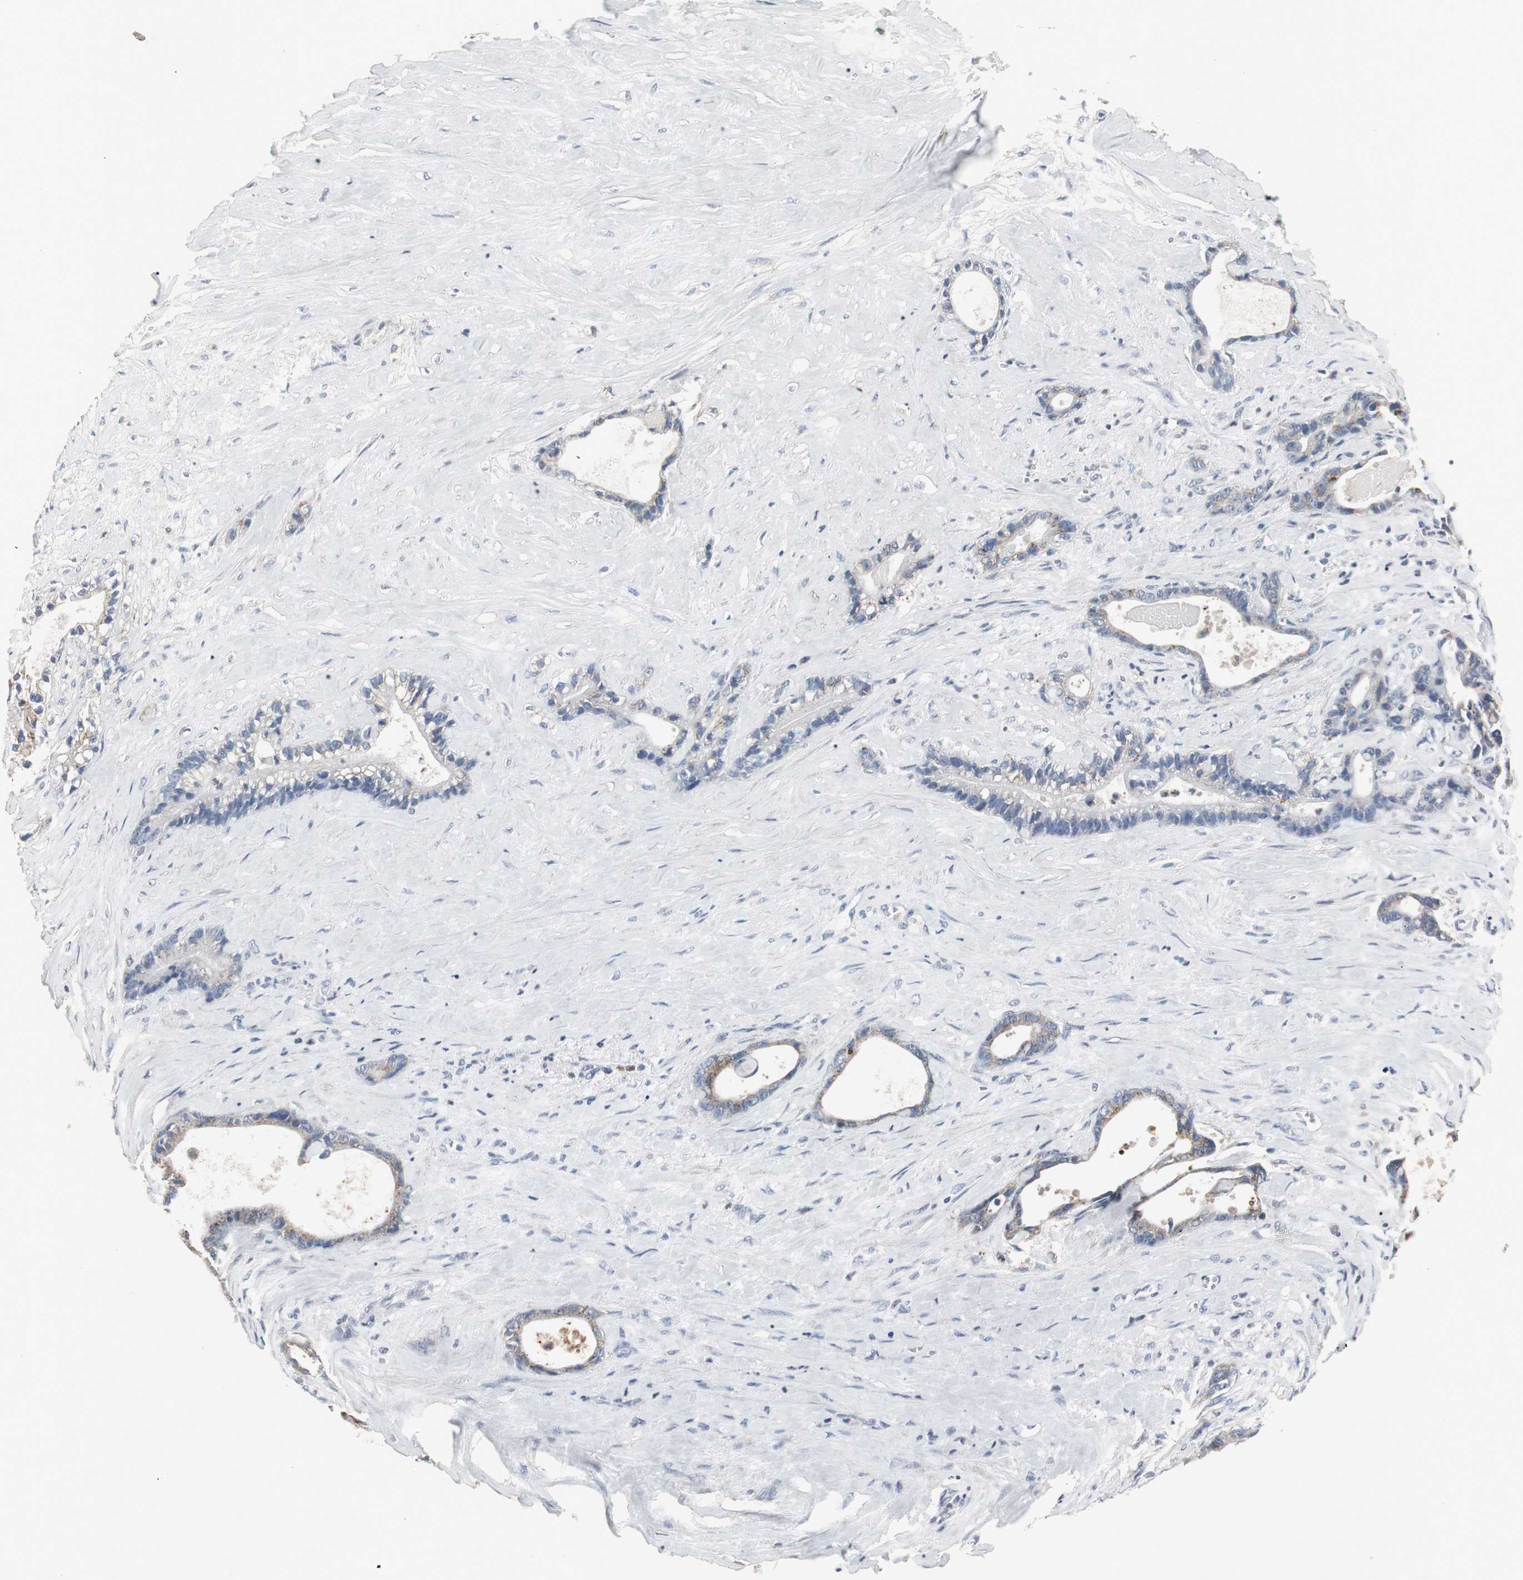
{"staining": {"intensity": "weak", "quantity": "25%-75%", "location": "cytoplasmic/membranous"}, "tissue": "liver cancer", "cell_type": "Tumor cells", "image_type": "cancer", "snomed": [{"axis": "morphology", "description": "Cholangiocarcinoma"}, {"axis": "topography", "description": "Liver"}], "caption": "A histopathology image of human liver cancer (cholangiocarcinoma) stained for a protein displays weak cytoplasmic/membranous brown staining in tumor cells.", "gene": "ACAA1", "patient": {"sex": "female", "age": 55}}